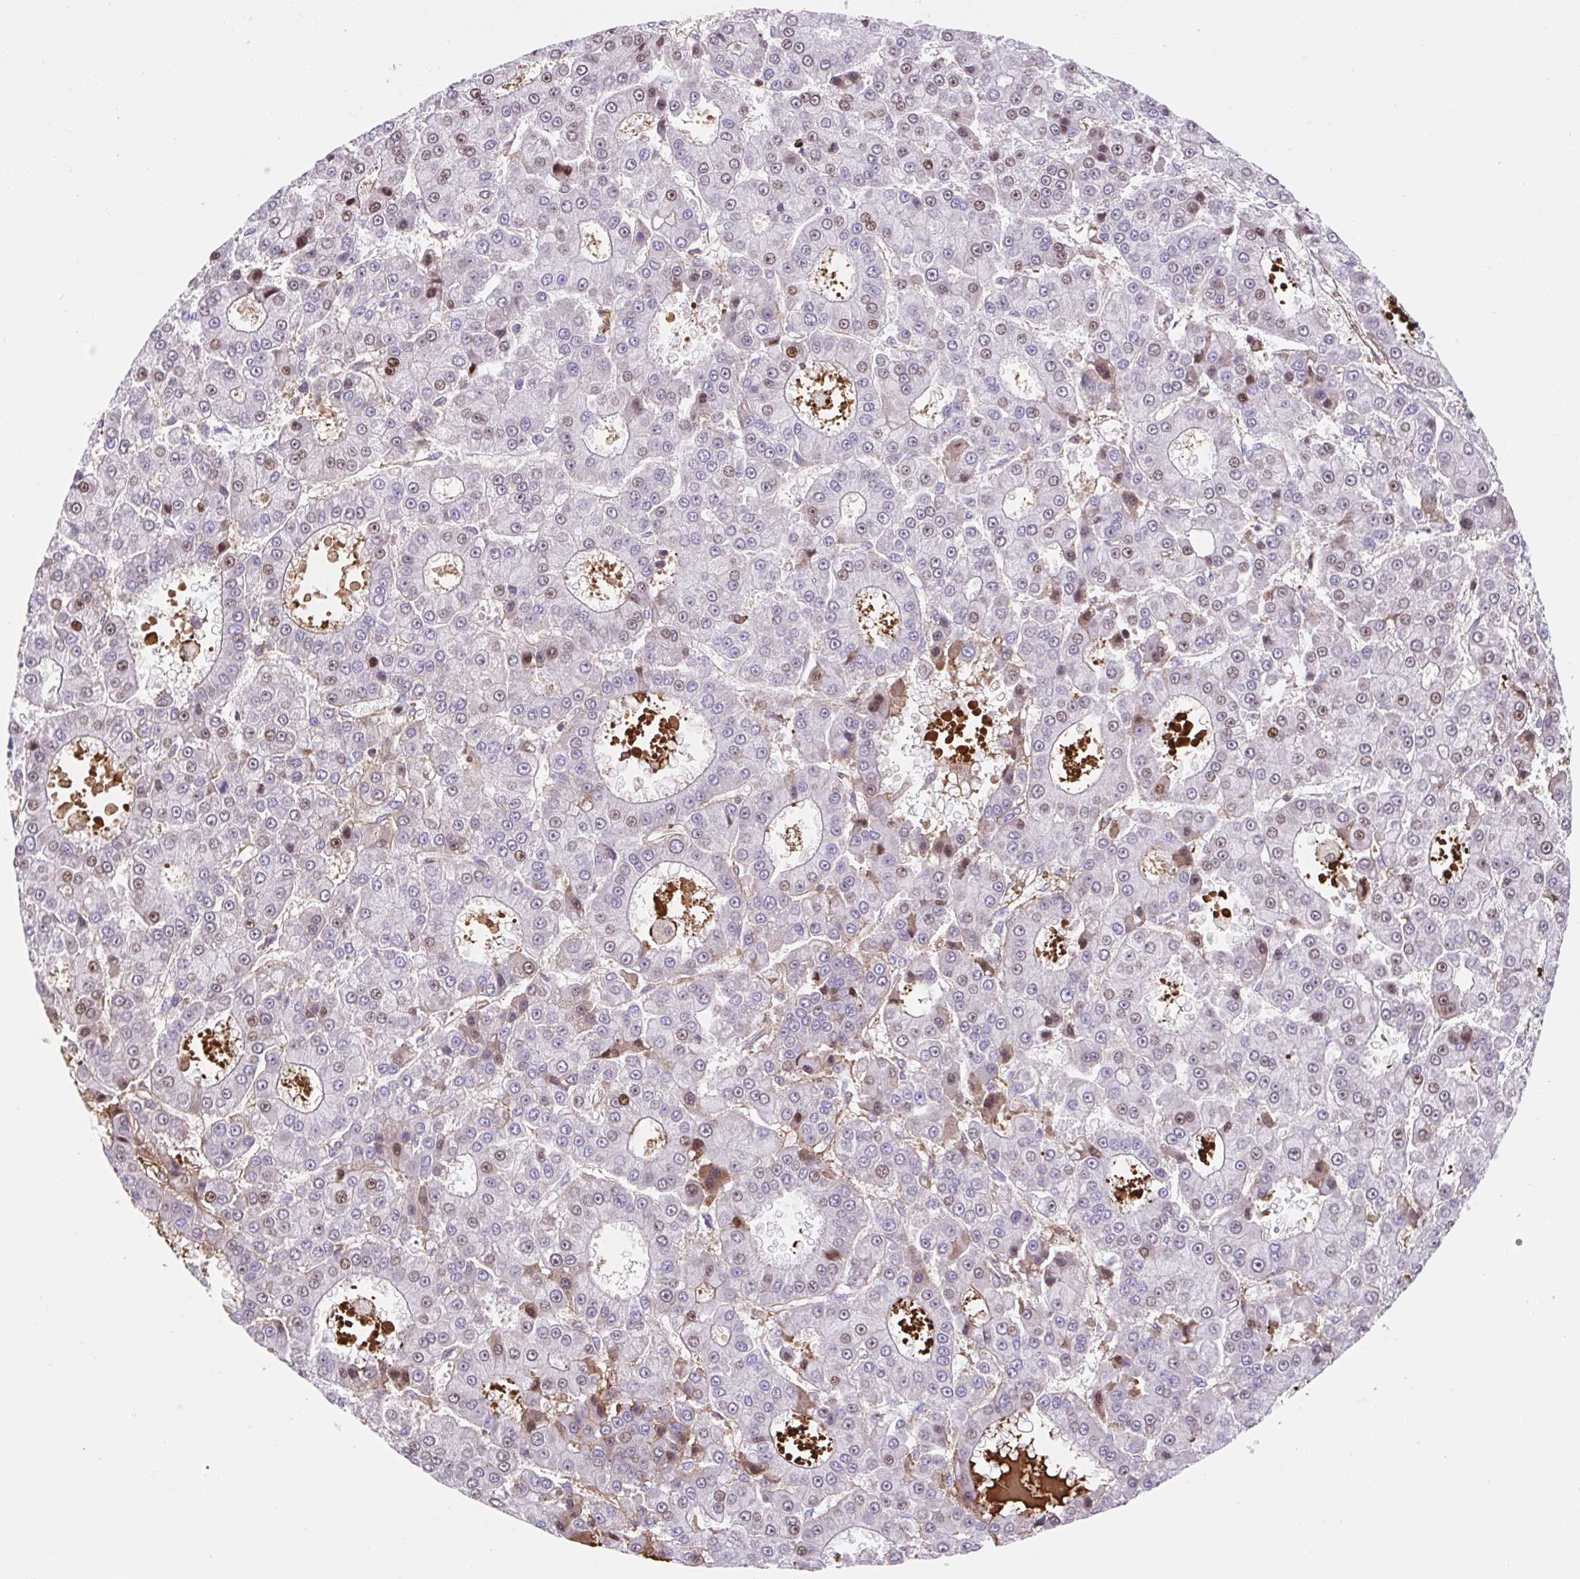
{"staining": {"intensity": "moderate", "quantity": "<25%", "location": "nuclear"}, "tissue": "liver cancer", "cell_type": "Tumor cells", "image_type": "cancer", "snomed": [{"axis": "morphology", "description": "Carcinoma, Hepatocellular, NOS"}, {"axis": "topography", "description": "Liver"}], "caption": "The histopathology image exhibits staining of hepatocellular carcinoma (liver), revealing moderate nuclear protein staining (brown color) within tumor cells.", "gene": "TPRG1", "patient": {"sex": "male", "age": 70}}